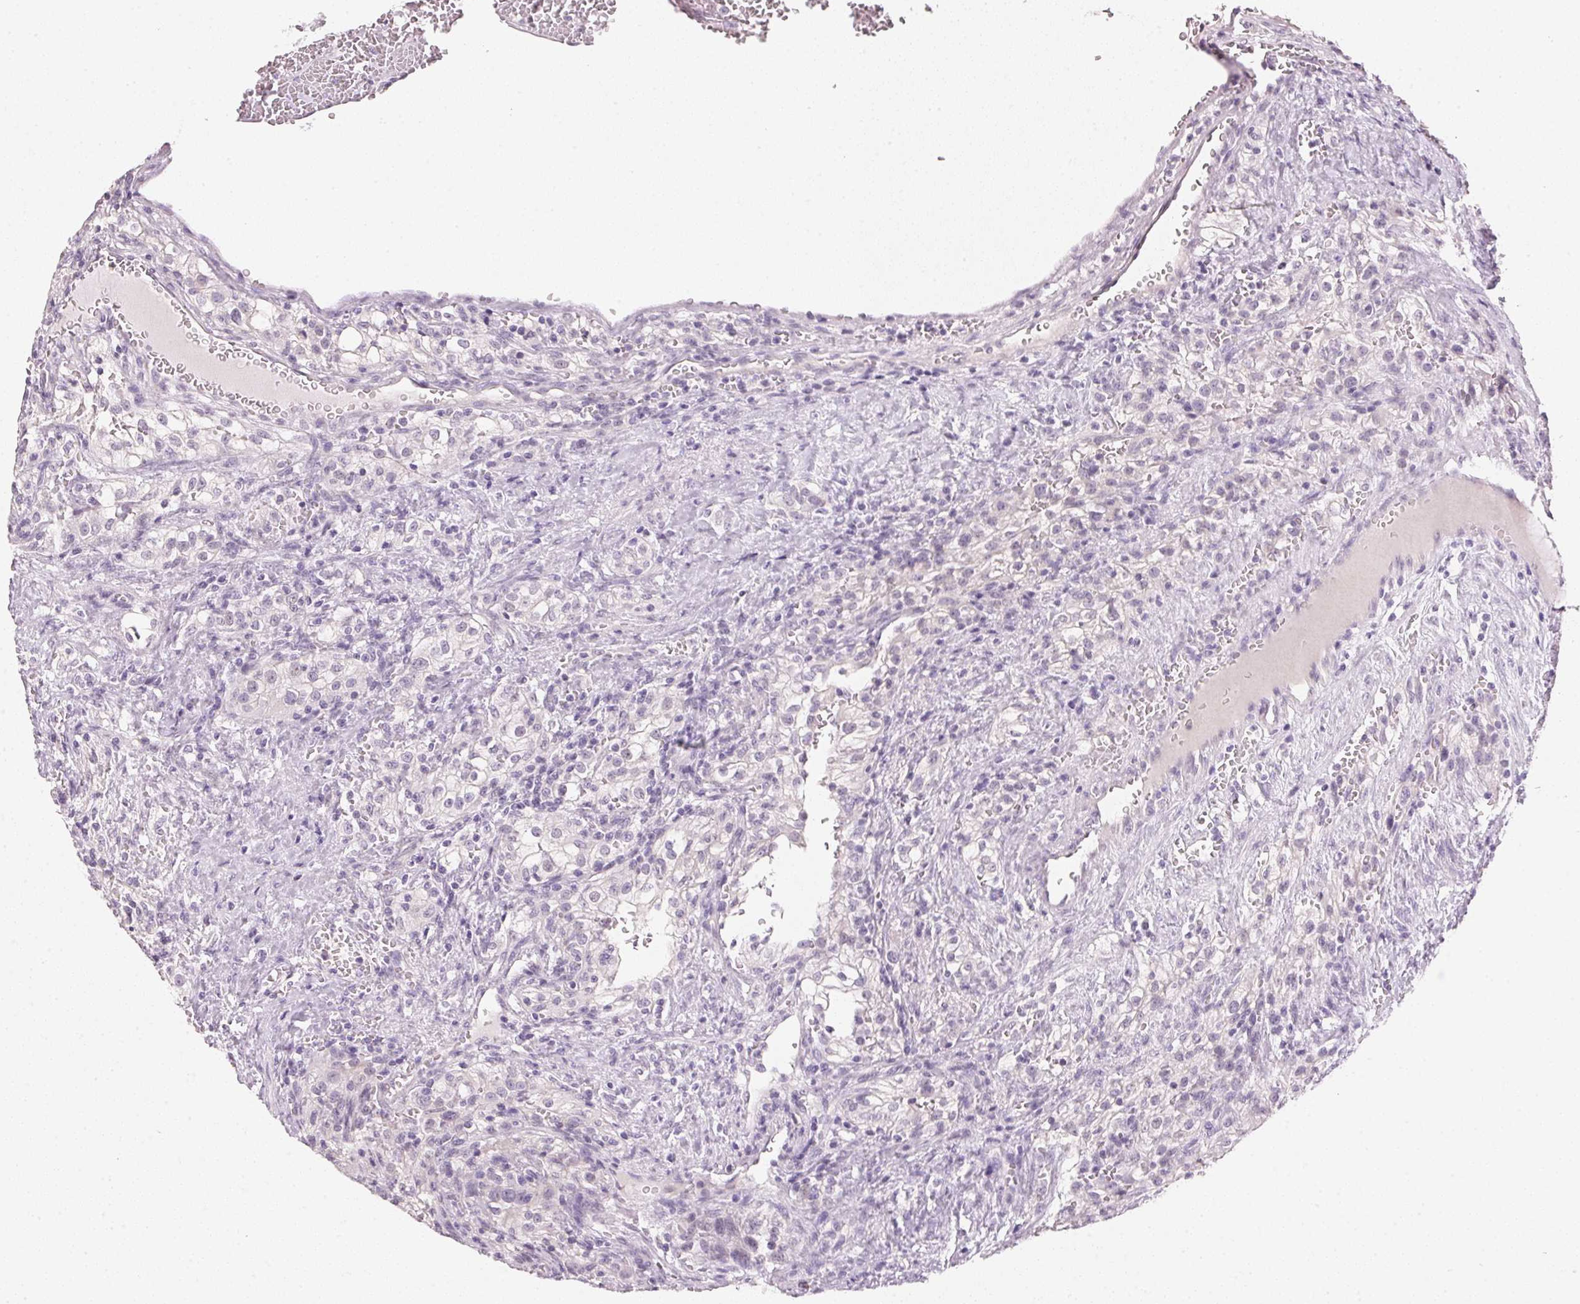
{"staining": {"intensity": "negative", "quantity": "none", "location": "none"}, "tissue": "renal cancer", "cell_type": "Tumor cells", "image_type": "cancer", "snomed": [{"axis": "morphology", "description": "Adenocarcinoma, NOS"}, {"axis": "topography", "description": "Kidney"}], "caption": "The histopathology image demonstrates no staining of tumor cells in renal adenocarcinoma.", "gene": "IGFBP1", "patient": {"sex": "female", "age": 74}}